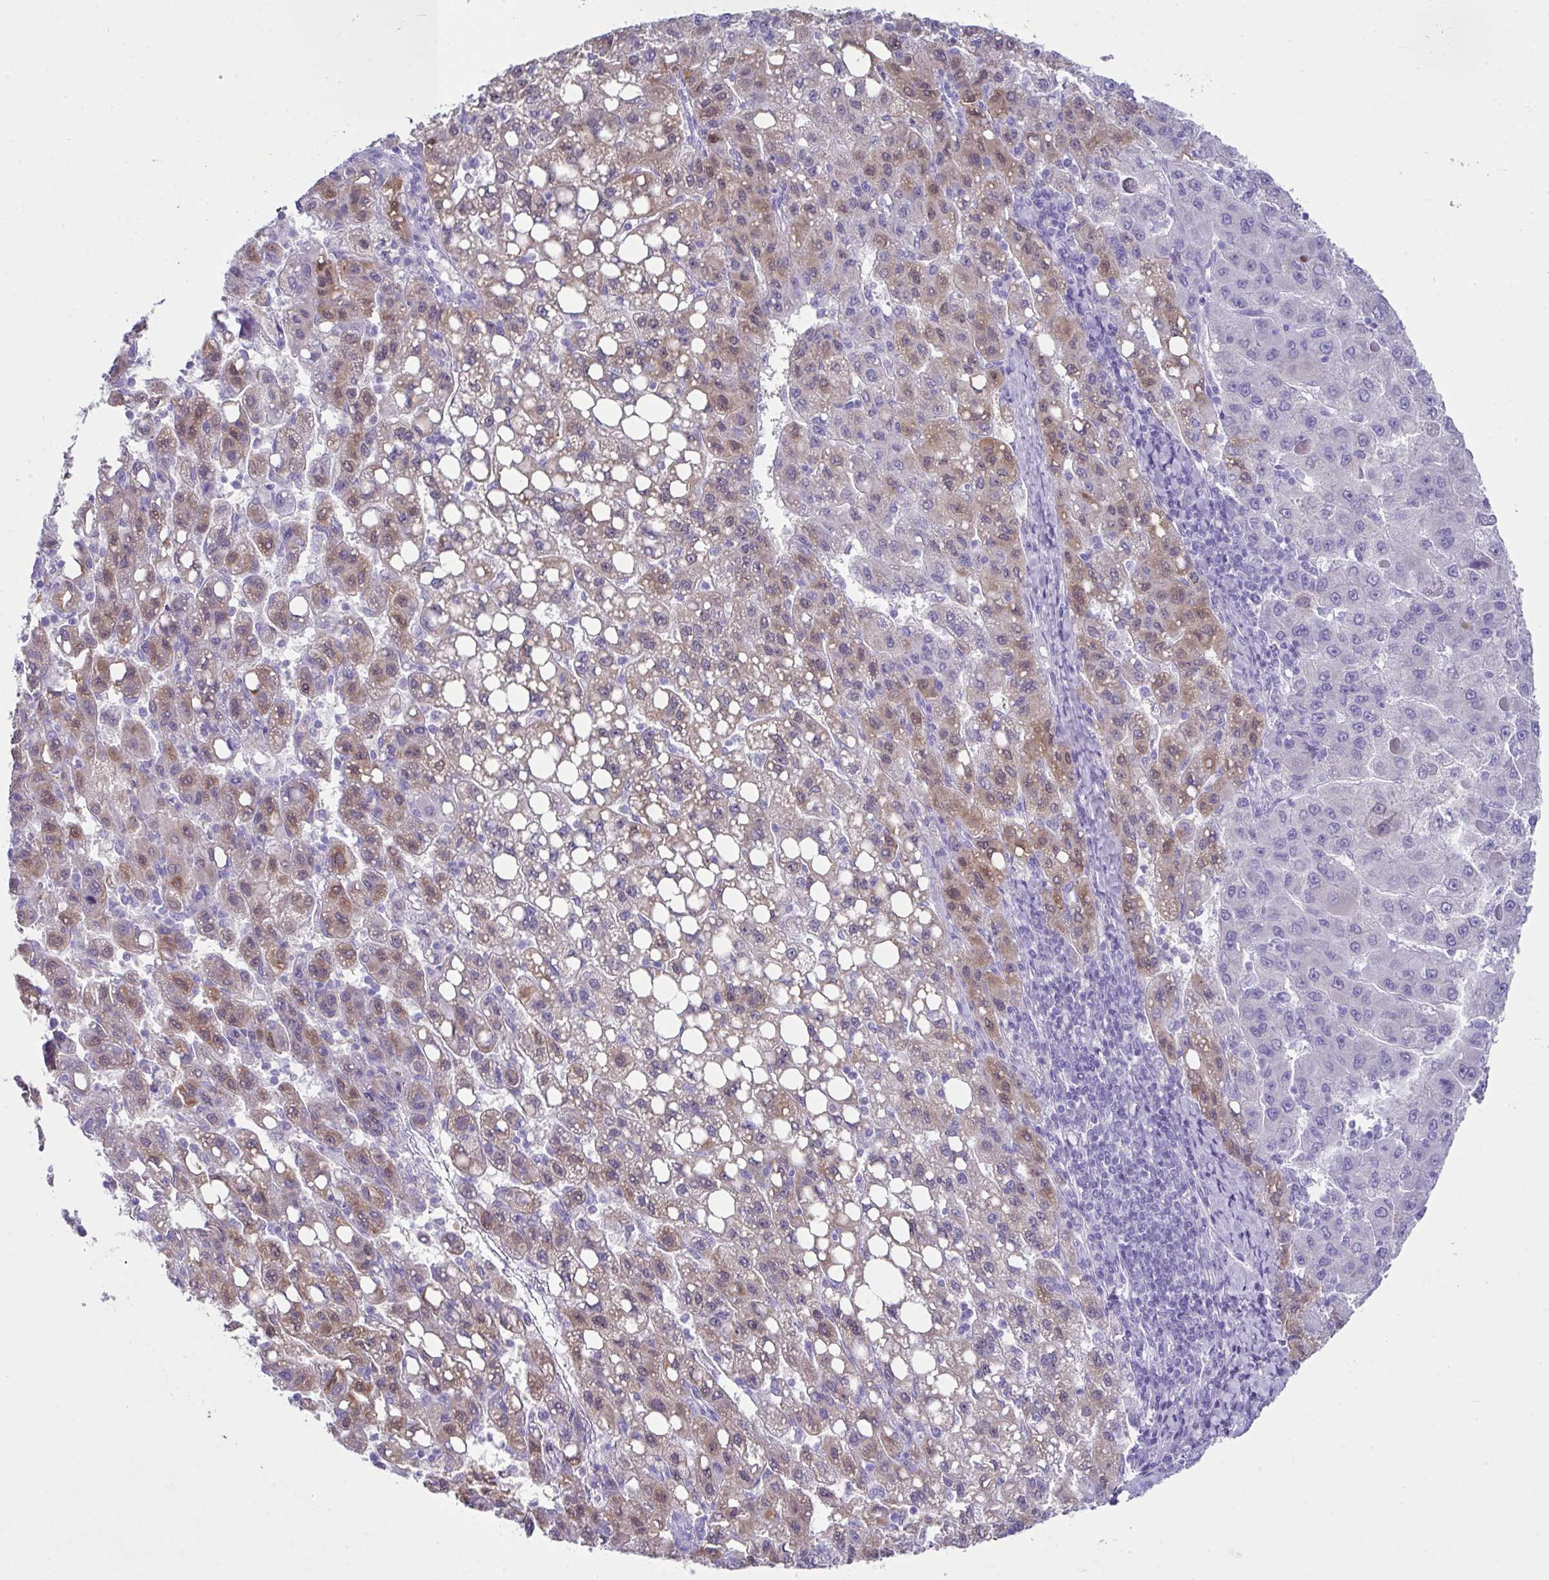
{"staining": {"intensity": "weak", "quantity": "25%-75%", "location": "cytoplasmic/membranous,nuclear"}, "tissue": "liver cancer", "cell_type": "Tumor cells", "image_type": "cancer", "snomed": [{"axis": "morphology", "description": "Carcinoma, Hepatocellular, NOS"}, {"axis": "topography", "description": "Liver"}], "caption": "This is a micrograph of immunohistochemistry (IHC) staining of hepatocellular carcinoma (liver), which shows weak staining in the cytoplasmic/membranous and nuclear of tumor cells.", "gene": "LGALS4", "patient": {"sex": "female", "age": 82}}